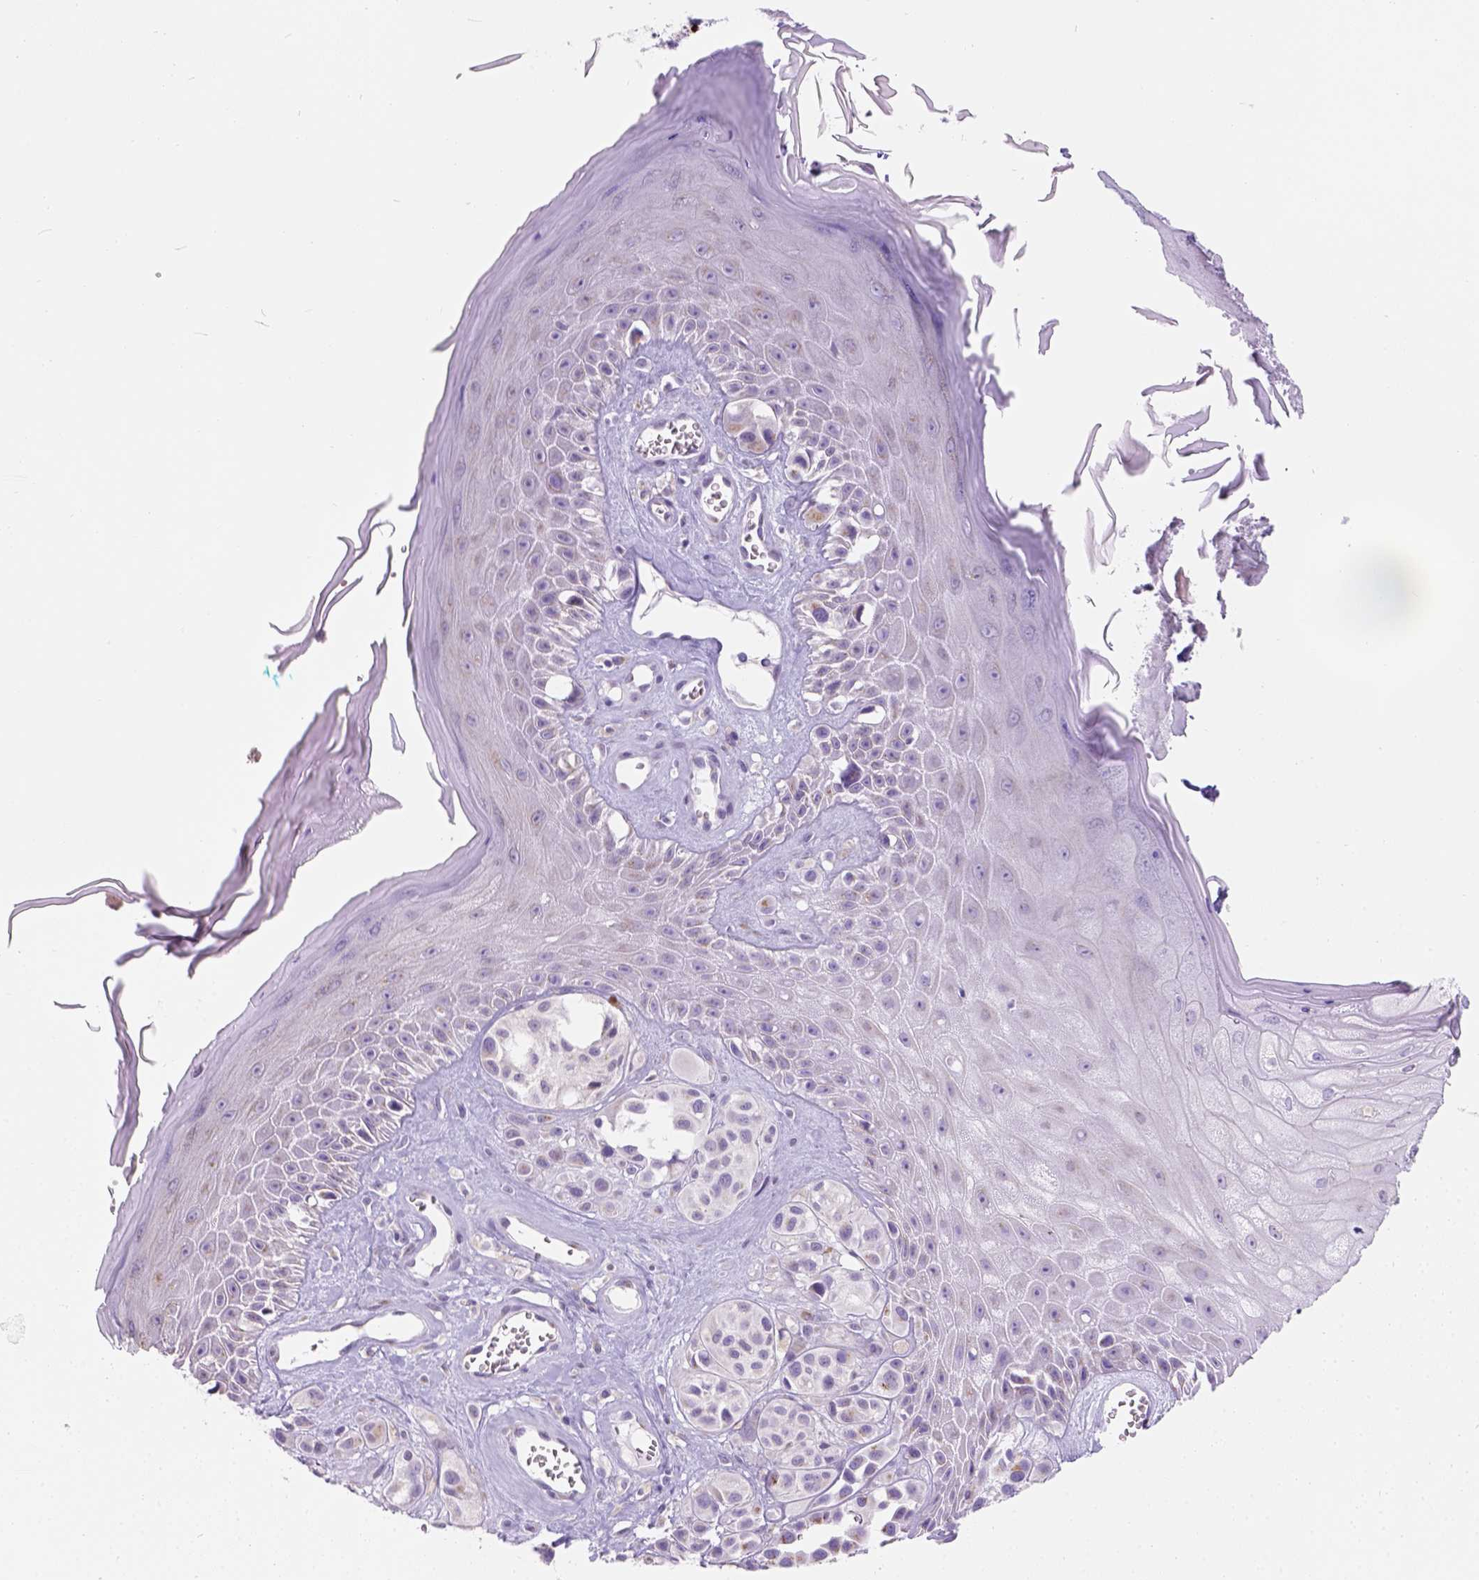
{"staining": {"intensity": "moderate", "quantity": "<25%", "location": "cytoplasmic/membranous"}, "tissue": "melanoma", "cell_type": "Tumor cells", "image_type": "cancer", "snomed": [{"axis": "morphology", "description": "Malignant melanoma, NOS"}, {"axis": "topography", "description": "Skin"}], "caption": "Protein staining shows moderate cytoplasmic/membranous positivity in approximately <25% of tumor cells in malignant melanoma.", "gene": "PHF7", "patient": {"sex": "male", "age": 77}}